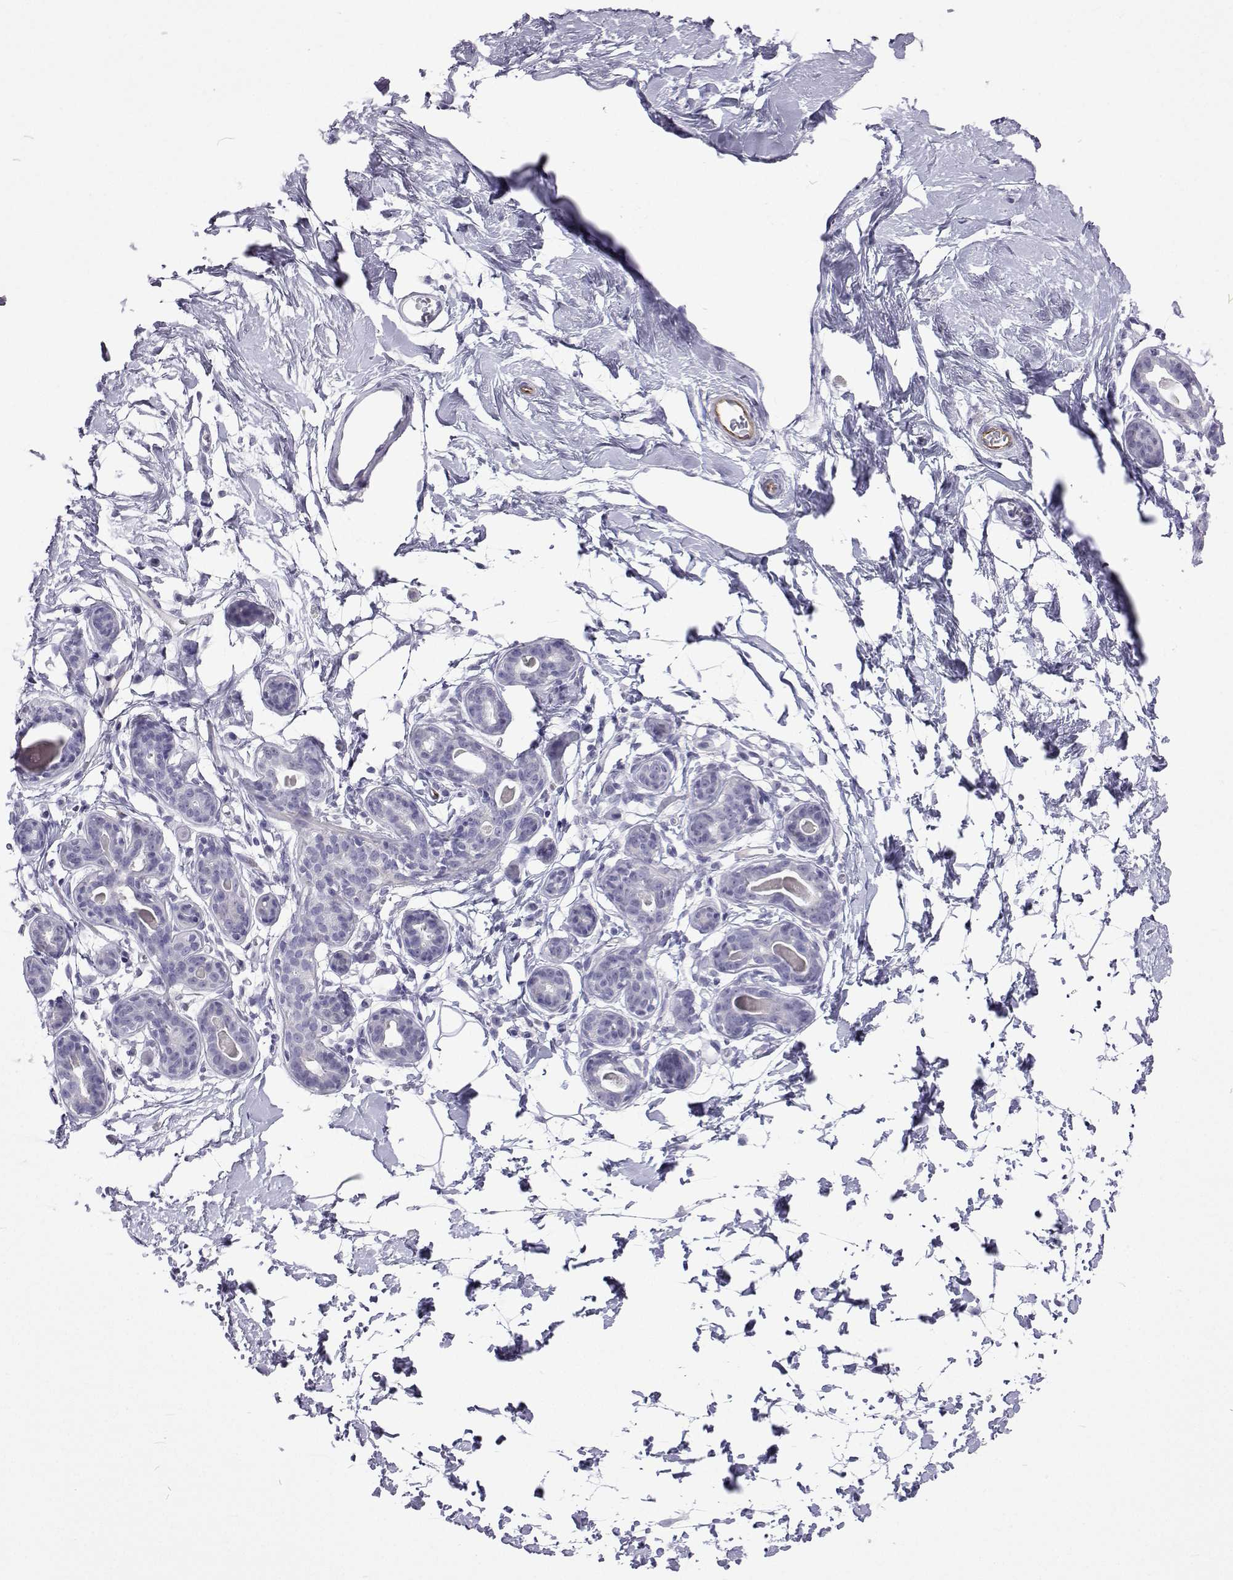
{"staining": {"intensity": "negative", "quantity": "none", "location": "none"}, "tissue": "breast", "cell_type": "Adipocytes", "image_type": "normal", "snomed": [{"axis": "morphology", "description": "Normal tissue, NOS"}, {"axis": "topography", "description": "Breast"}], "caption": "This is a photomicrograph of immunohistochemistry (IHC) staining of normal breast, which shows no expression in adipocytes.", "gene": "GALM", "patient": {"sex": "female", "age": 45}}